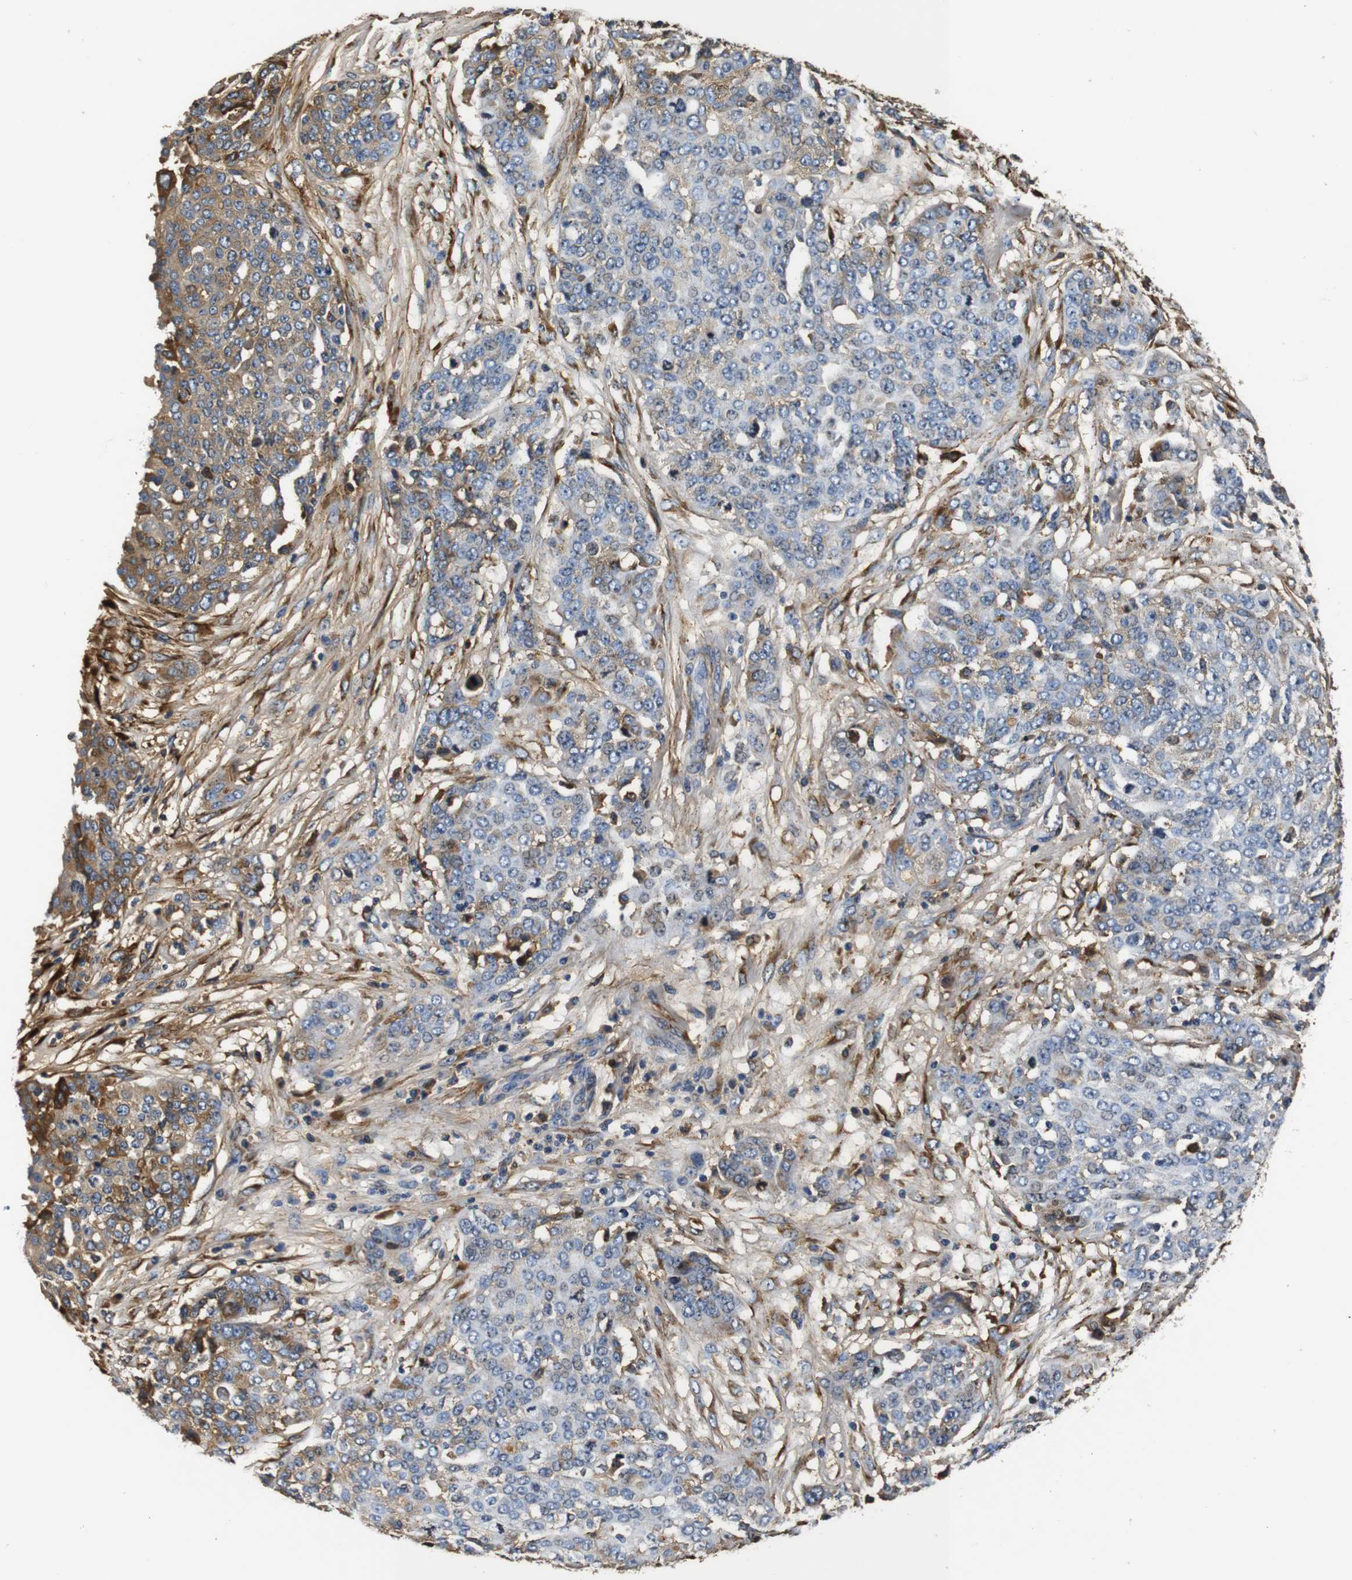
{"staining": {"intensity": "moderate", "quantity": "25%-75%", "location": "cytoplasmic/membranous"}, "tissue": "ovarian cancer", "cell_type": "Tumor cells", "image_type": "cancer", "snomed": [{"axis": "morphology", "description": "Cystadenocarcinoma, serous, NOS"}, {"axis": "topography", "description": "Soft tissue"}, {"axis": "topography", "description": "Ovary"}], "caption": "The micrograph demonstrates a brown stain indicating the presence of a protein in the cytoplasmic/membranous of tumor cells in ovarian cancer.", "gene": "COL1A1", "patient": {"sex": "female", "age": 57}}